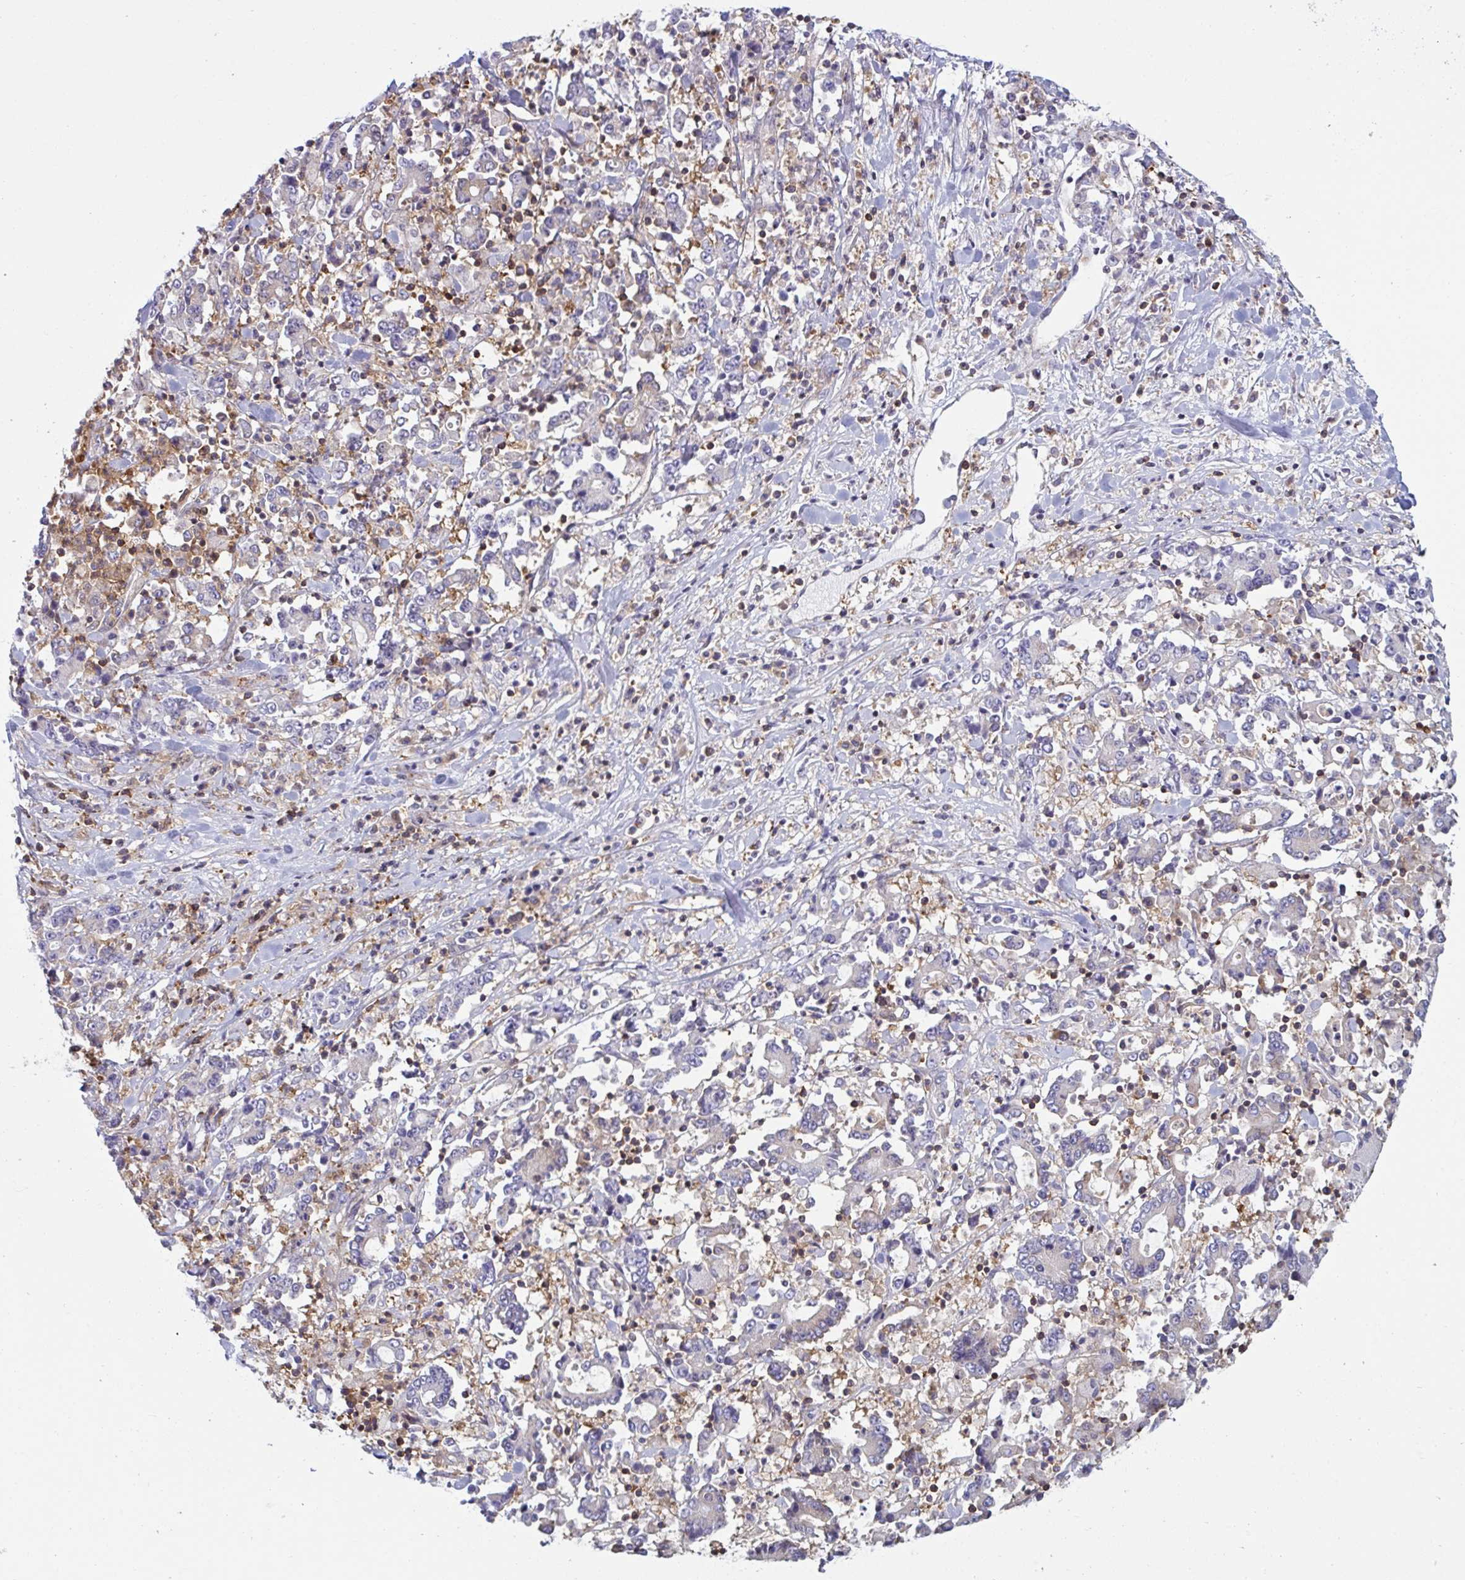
{"staining": {"intensity": "negative", "quantity": "none", "location": "none"}, "tissue": "stomach cancer", "cell_type": "Tumor cells", "image_type": "cancer", "snomed": [{"axis": "morphology", "description": "Adenocarcinoma, NOS"}, {"axis": "topography", "description": "Stomach, upper"}], "caption": "Immunohistochemistry image of neoplastic tissue: stomach cancer (adenocarcinoma) stained with DAB (3,3'-diaminobenzidine) exhibits no significant protein staining in tumor cells.", "gene": "TSC22D3", "patient": {"sex": "male", "age": 68}}